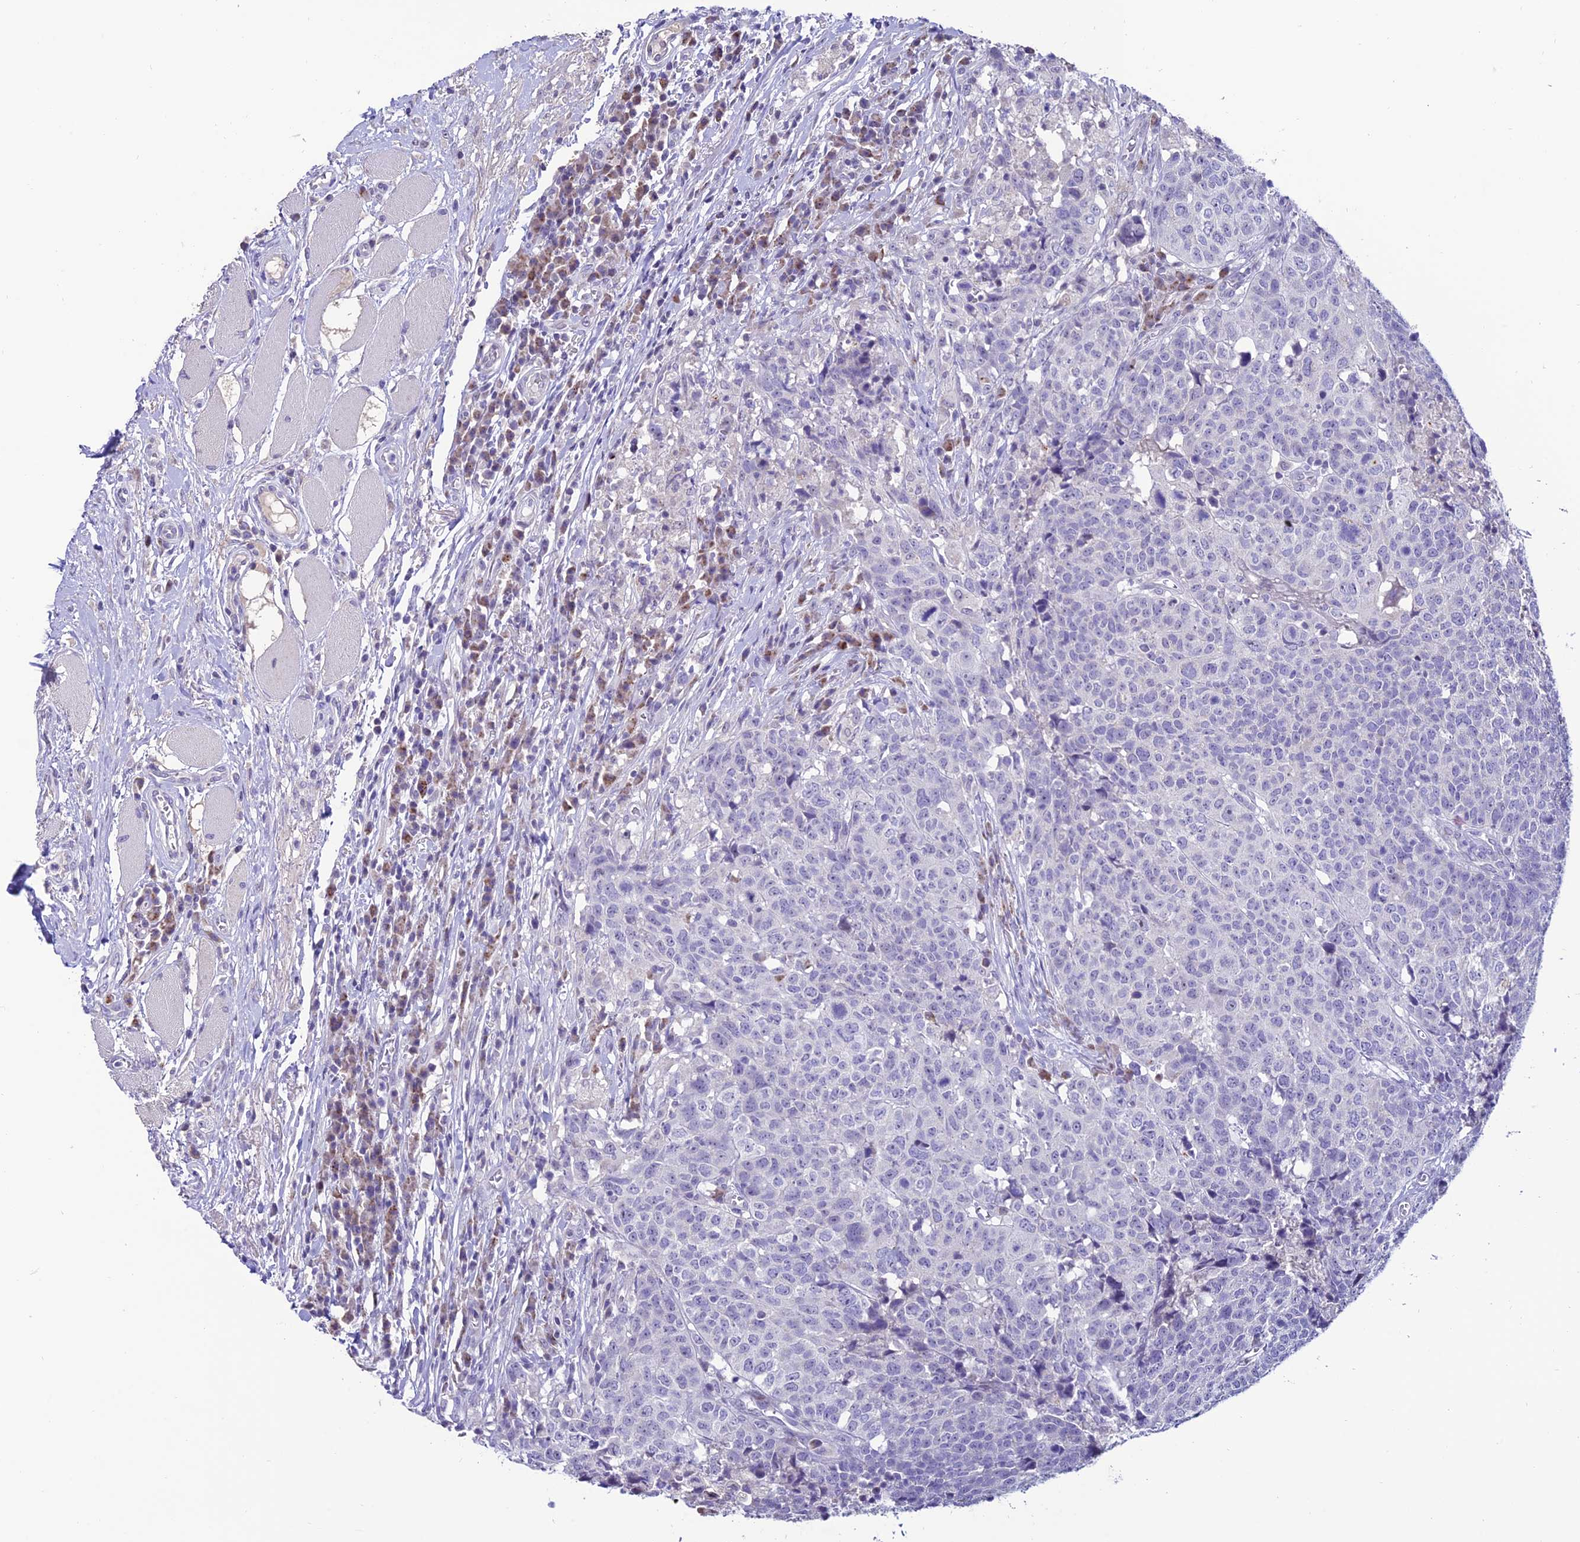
{"staining": {"intensity": "negative", "quantity": "none", "location": "none"}, "tissue": "head and neck cancer", "cell_type": "Tumor cells", "image_type": "cancer", "snomed": [{"axis": "morphology", "description": "Squamous cell carcinoma, NOS"}, {"axis": "topography", "description": "Head-Neck"}], "caption": "This is a histopathology image of IHC staining of head and neck squamous cell carcinoma, which shows no positivity in tumor cells.", "gene": "SLC10A1", "patient": {"sex": "male", "age": 66}}